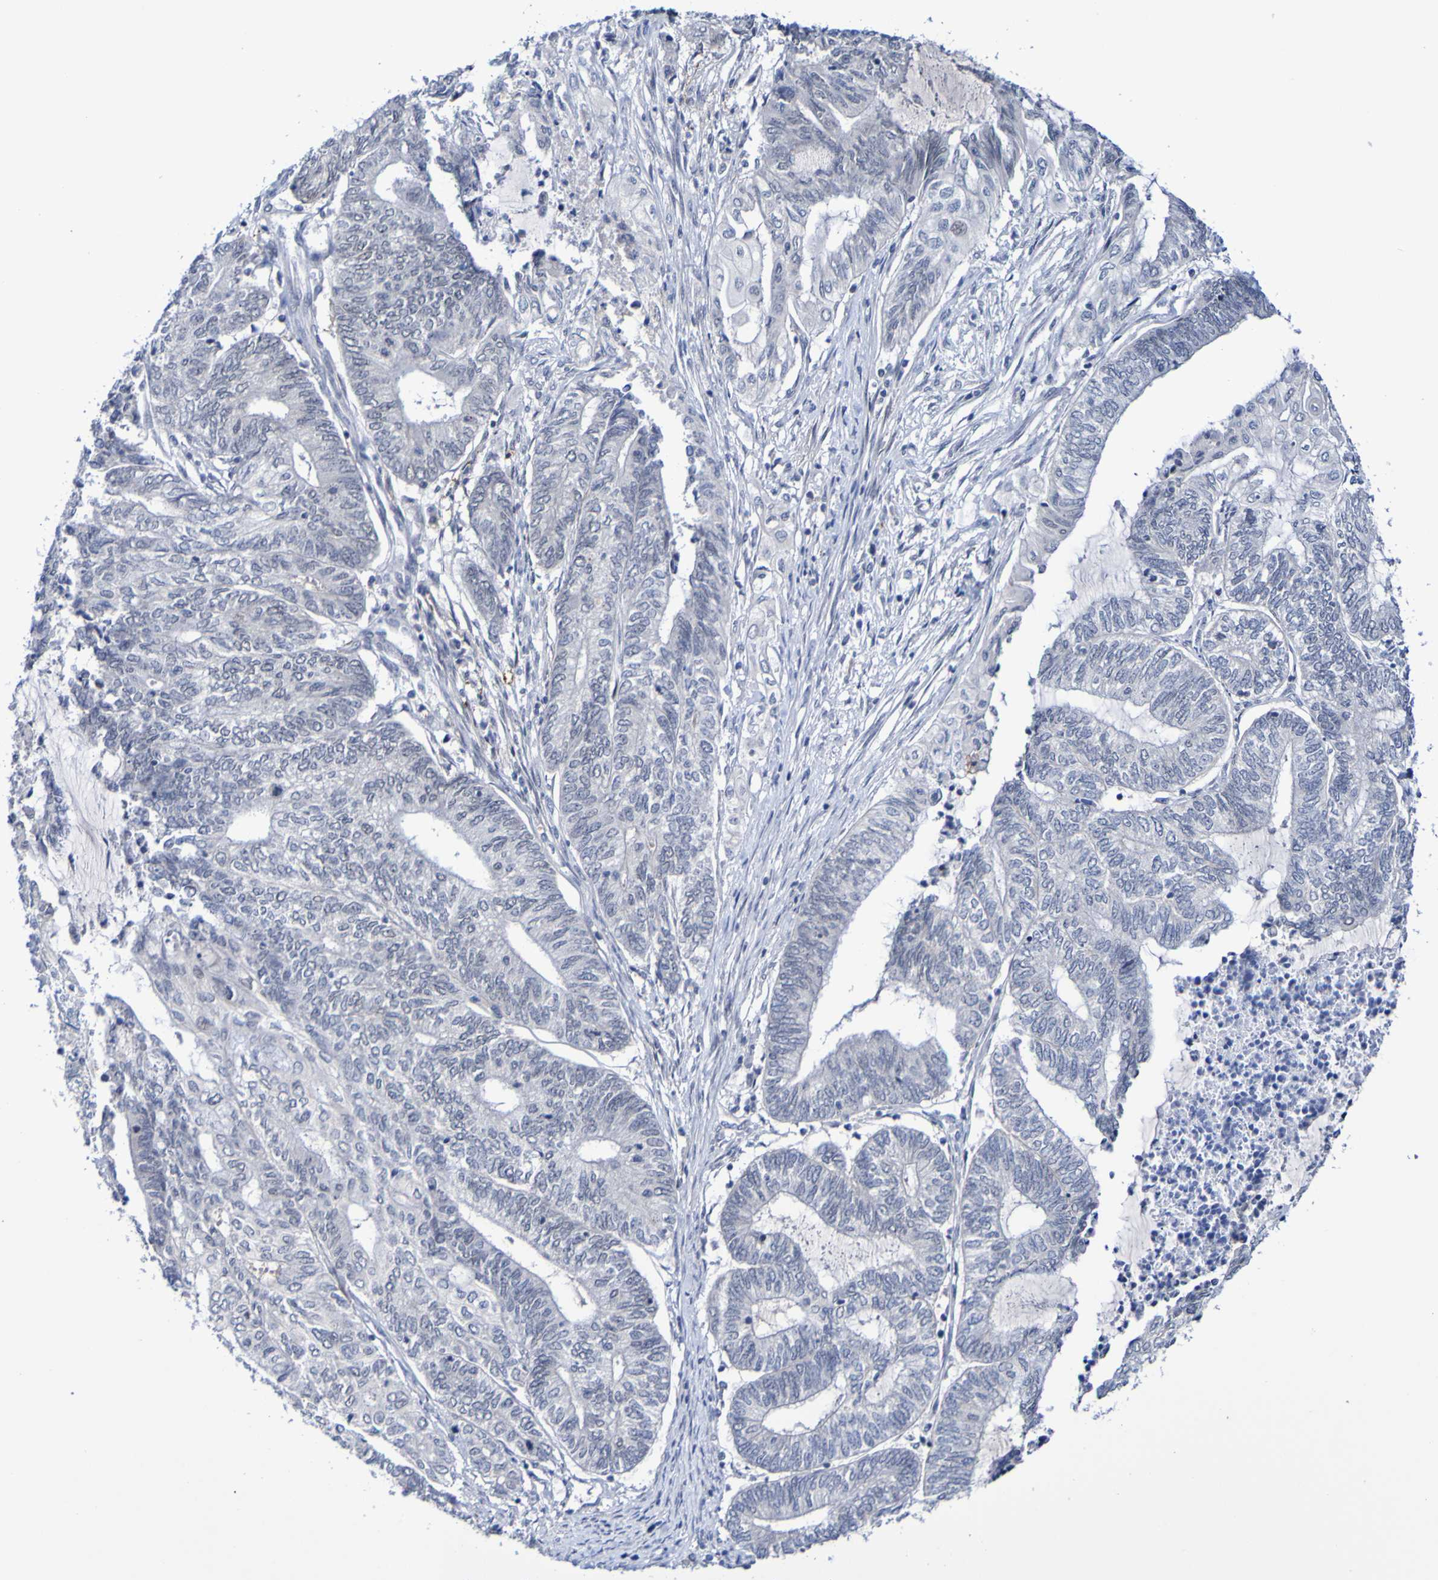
{"staining": {"intensity": "negative", "quantity": "none", "location": "none"}, "tissue": "endometrial cancer", "cell_type": "Tumor cells", "image_type": "cancer", "snomed": [{"axis": "morphology", "description": "Adenocarcinoma, NOS"}, {"axis": "topography", "description": "Uterus"}, {"axis": "topography", "description": "Endometrium"}], "caption": "Tumor cells are negative for brown protein staining in endometrial cancer.", "gene": "PCGF1", "patient": {"sex": "female", "age": 70}}